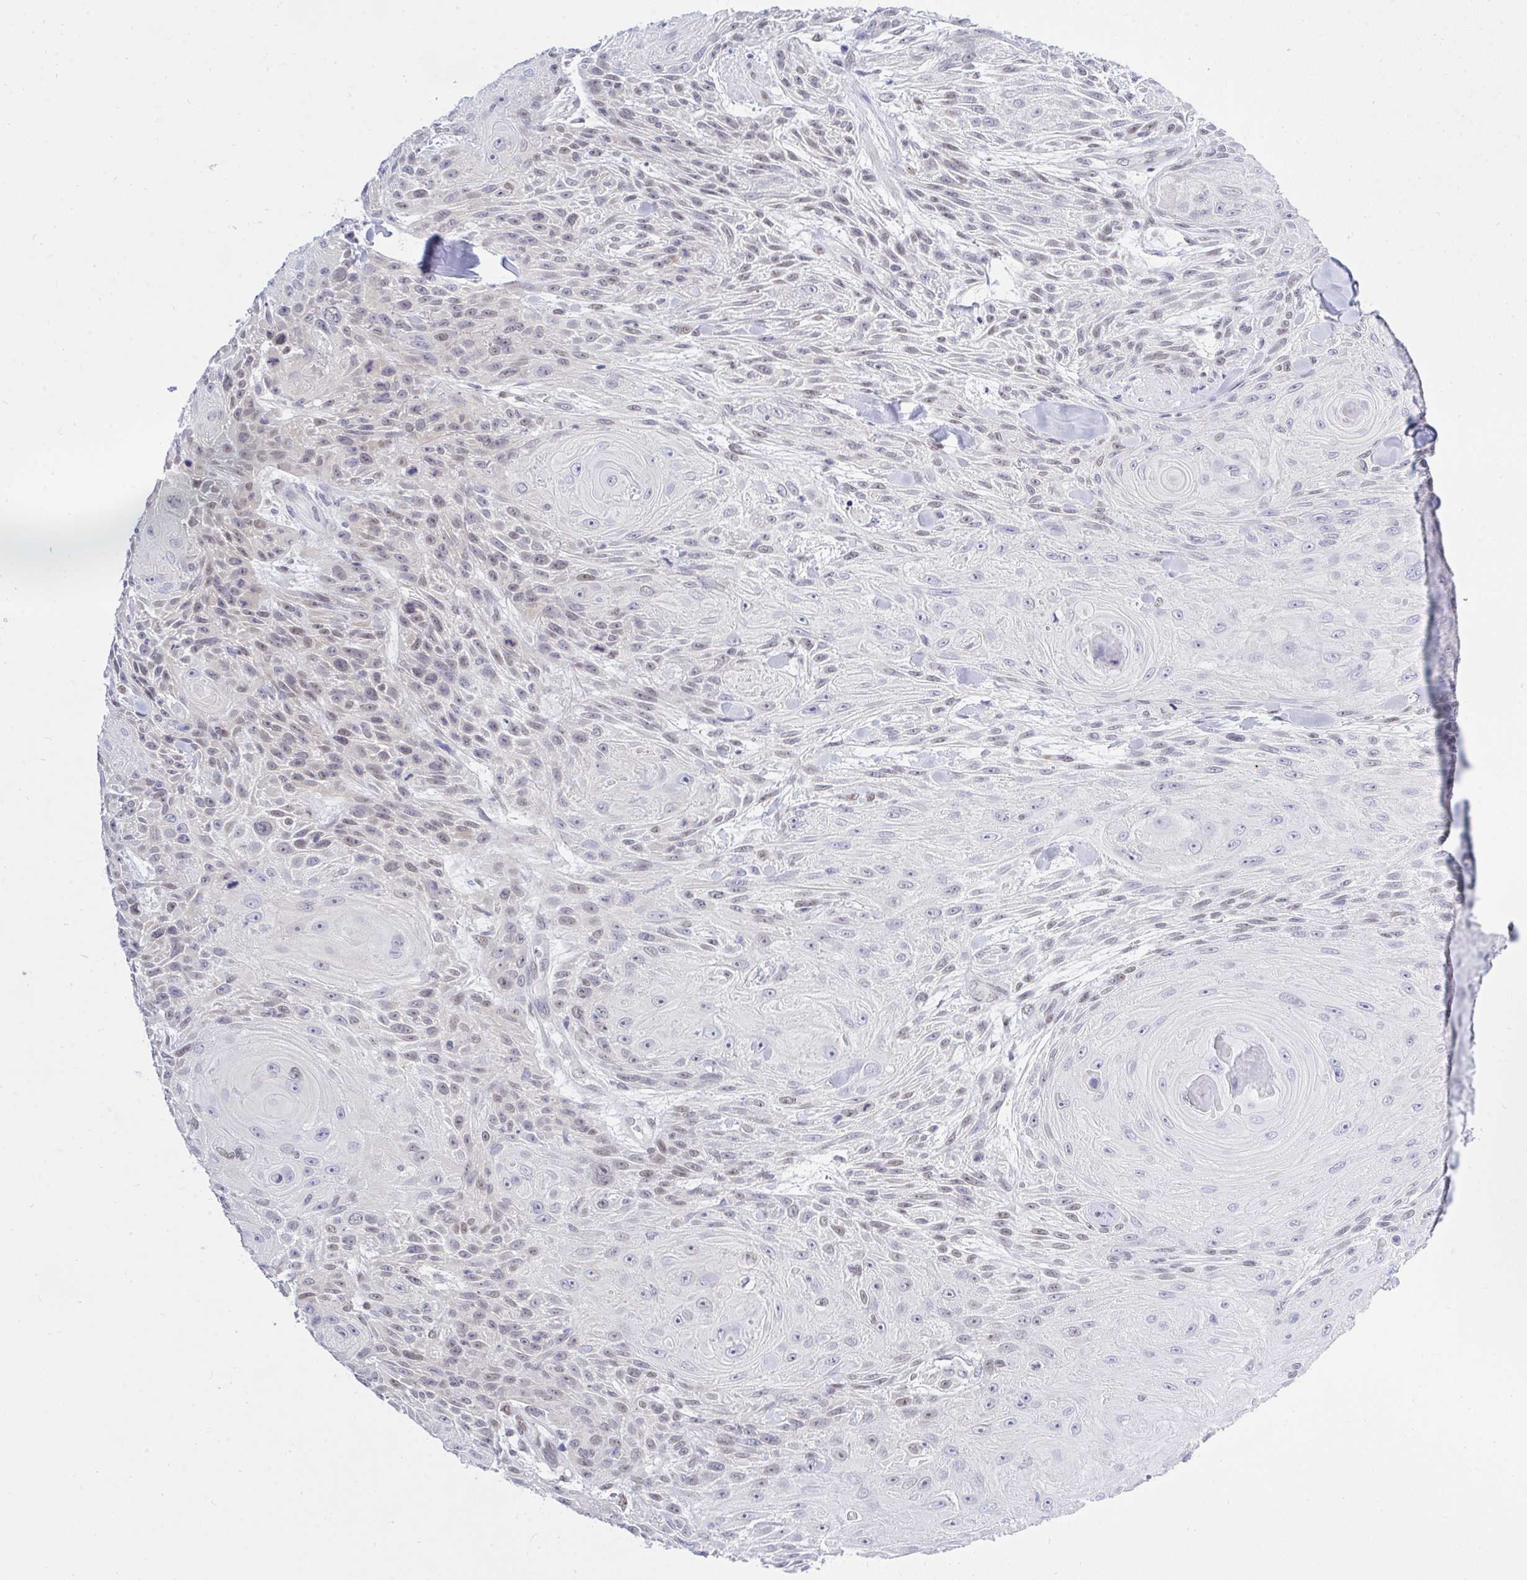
{"staining": {"intensity": "weak", "quantity": "25%-75%", "location": "nuclear"}, "tissue": "skin cancer", "cell_type": "Tumor cells", "image_type": "cancer", "snomed": [{"axis": "morphology", "description": "Squamous cell carcinoma, NOS"}, {"axis": "topography", "description": "Skin"}], "caption": "A histopathology image of skin cancer stained for a protein demonstrates weak nuclear brown staining in tumor cells.", "gene": "THOP1", "patient": {"sex": "male", "age": 88}}